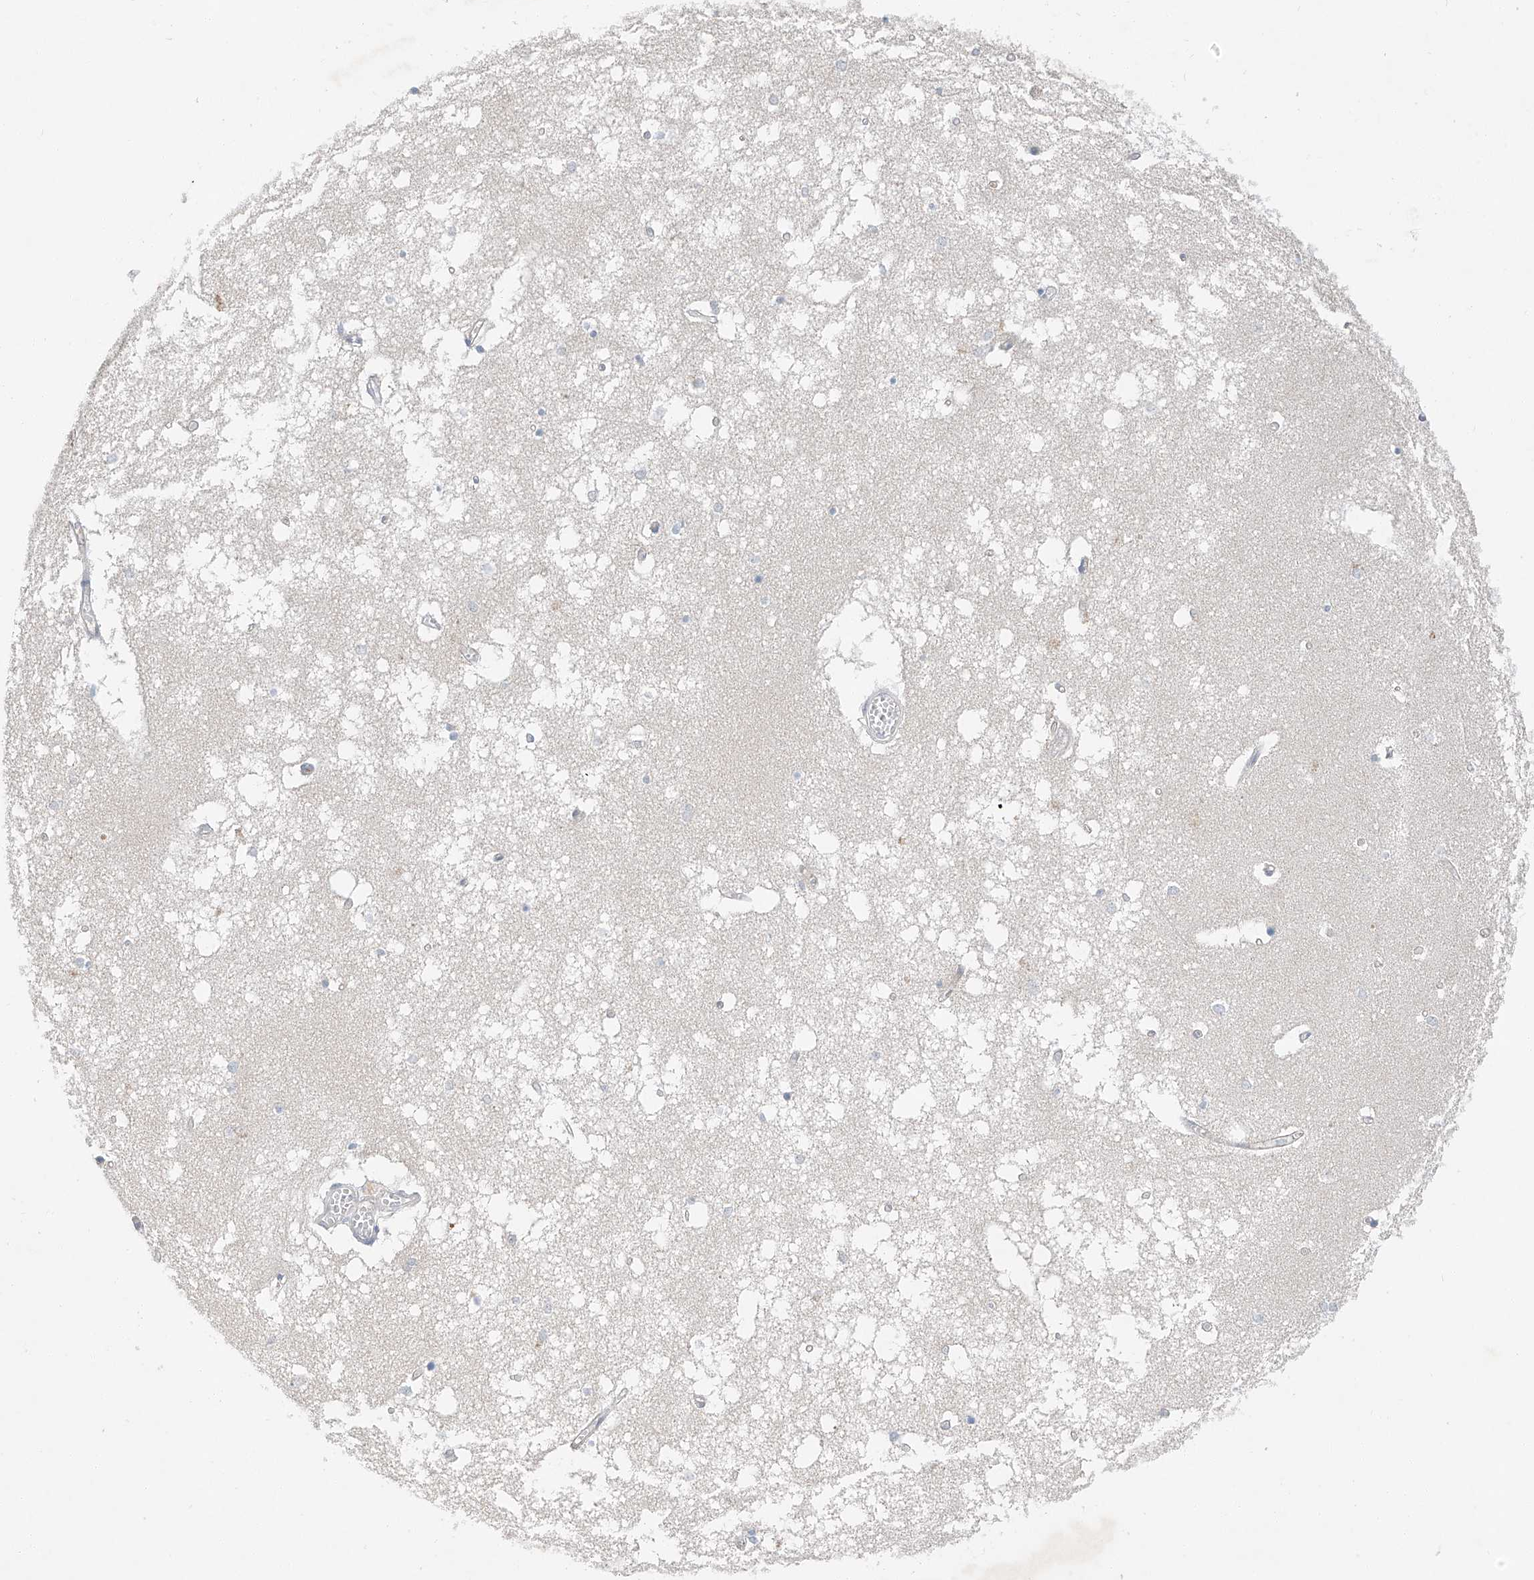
{"staining": {"intensity": "negative", "quantity": "none", "location": "none"}, "tissue": "hippocampus", "cell_type": "Glial cells", "image_type": "normal", "snomed": [{"axis": "morphology", "description": "Normal tissue, NOS"}, {"axis": "topography", "description": "Hippocampus"}], "caption": "High power microscopy image of an immunohistochemistry (IHC) micrograph of benign hippocampus, revealing no significant expression in glial cells. Nuclei are stained in blue.", "gene": "RUSC1", "patient": {"sex": "male", "age": 70}}